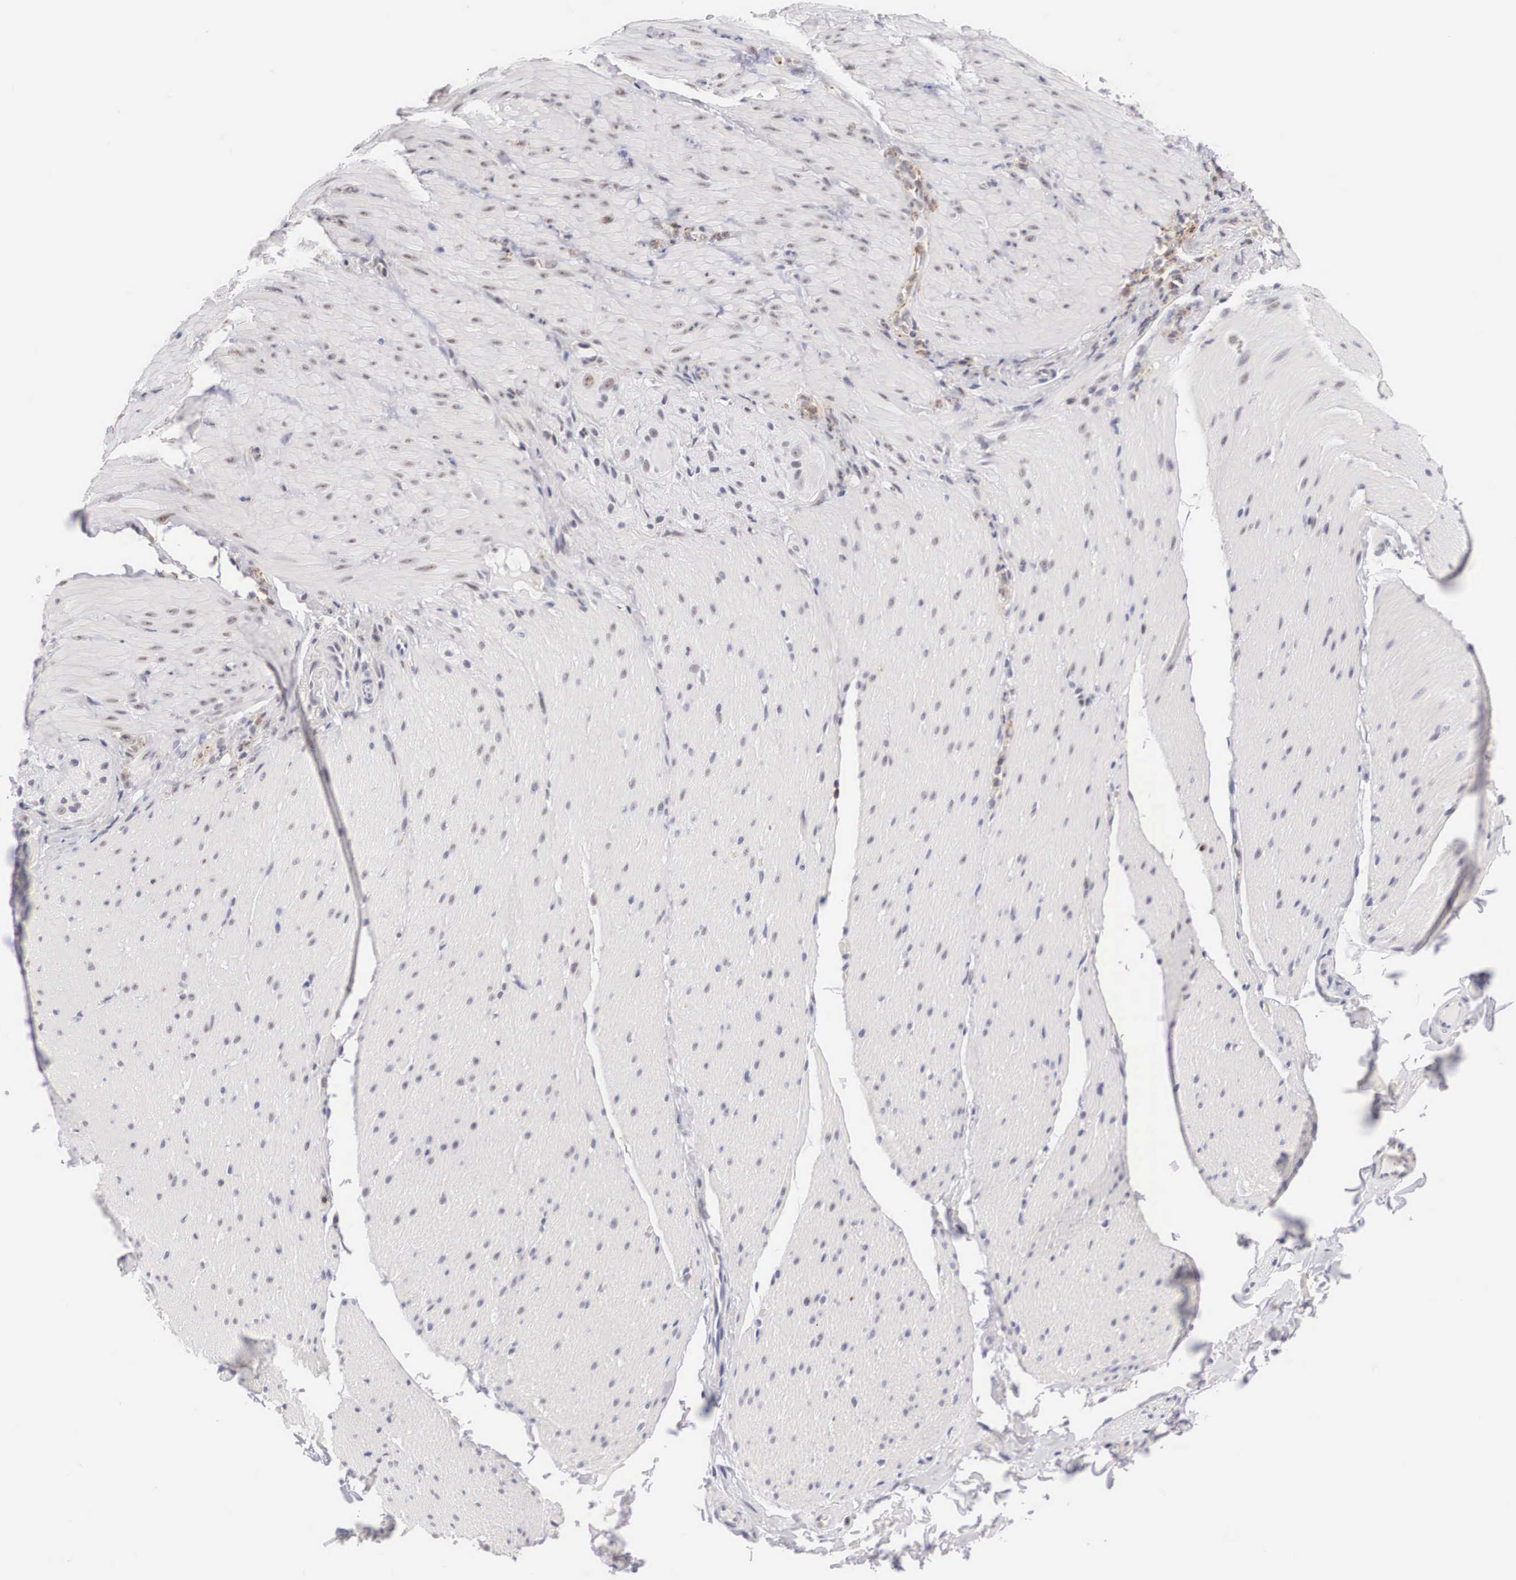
{"staining": {"intensity": "negative", "quantity": "none", "location": "none"}, "tissue": "smooth muscle", "cell_type": "Smooth muscle cells", "image_type": "normal", "snomed": [{"axis": "morphology", "description": "Normal tissue, NOS"}, {"axis": "topography", "description": "Duodenum"}], "caption": "Smooth muscle cells show no significant positivity in benign smooth muscle. (DAB (3,3'-diaminobenzidine) immunohistochemistry (IHC) with hematoxylin counter stain).", "gene": "FAM47A", "patient": {"sex": "male", "age": 63}}